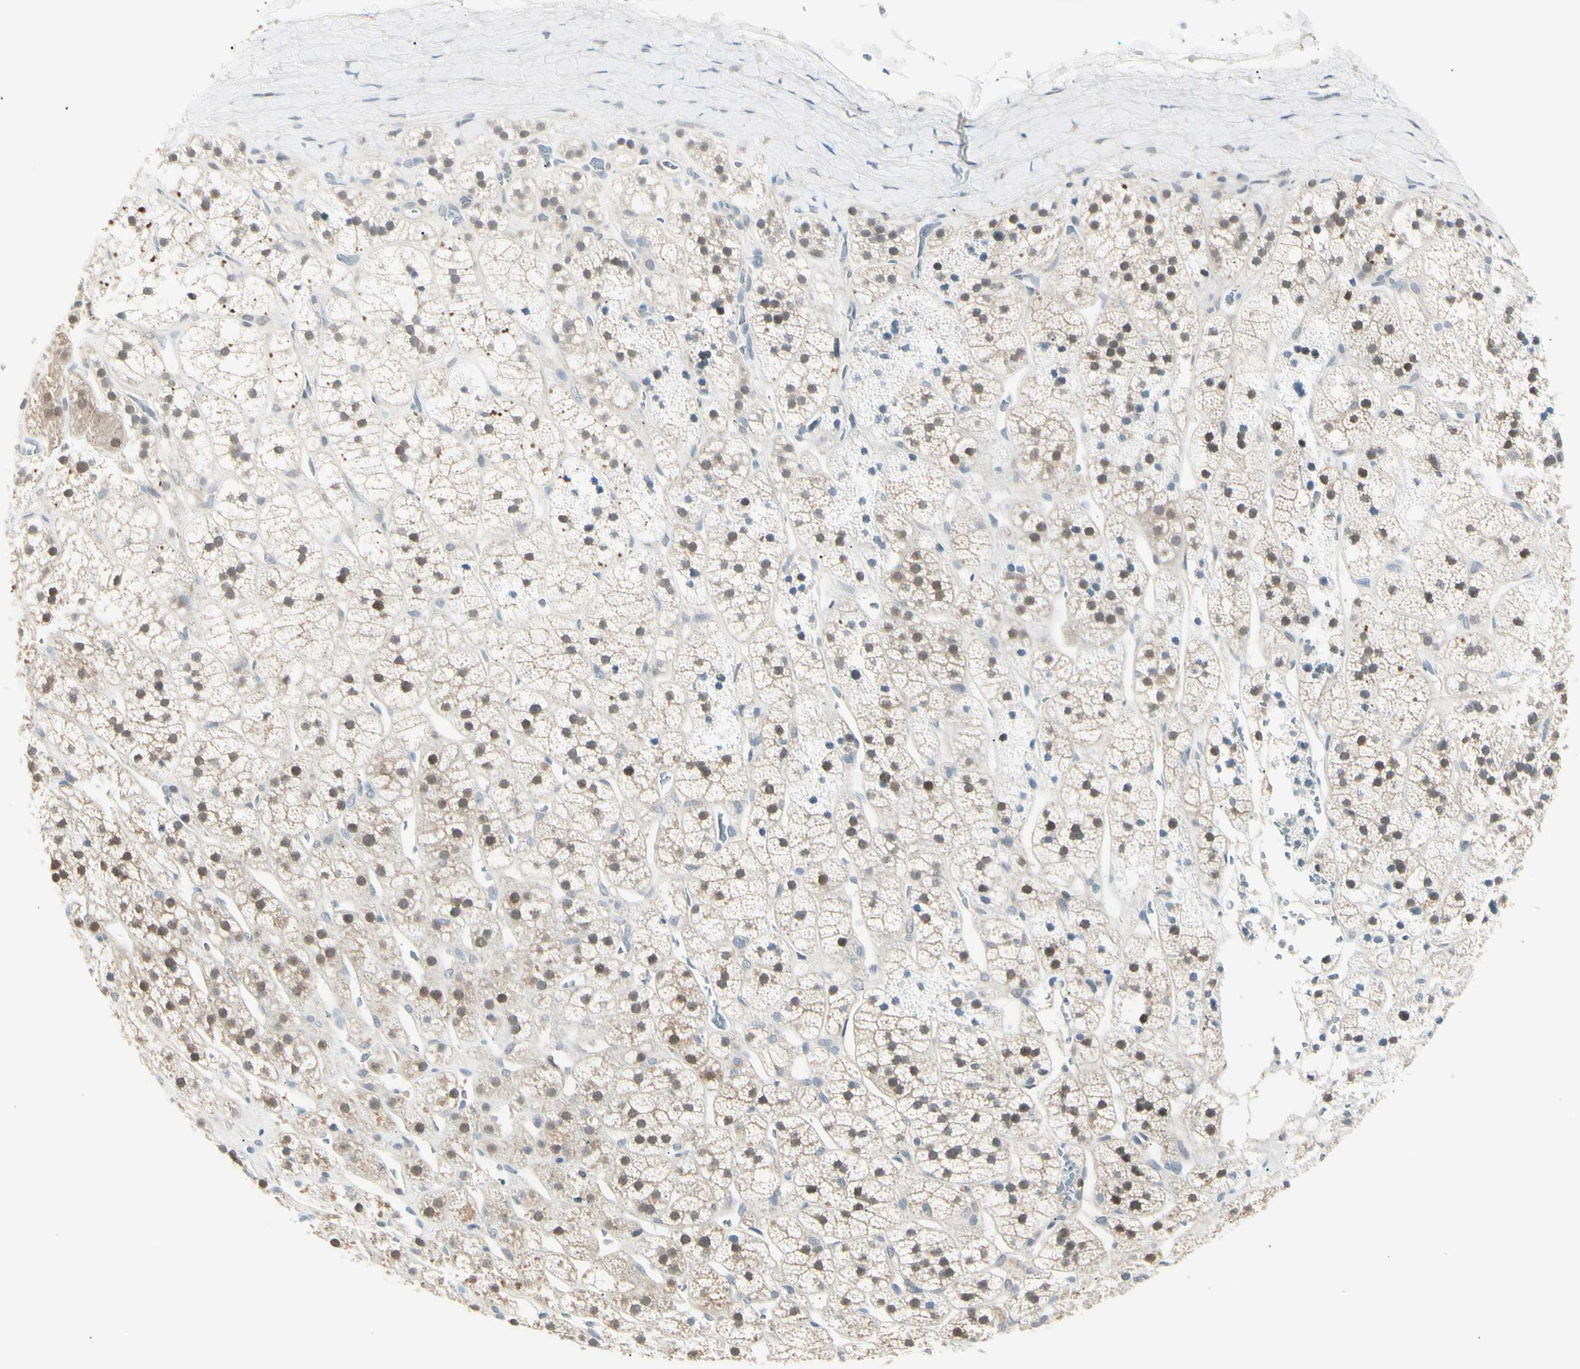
{"staining": {"intensity": "moderate", "quantity": ">75%", "location": "cytoplasmic/membranous,nuclear"}, "tissue": "adrenal gland", "cell_type": "Glandular cells", "image_type": "normal", "snomed": [{"axis": "morphology", "description": "Normal tissue, NOS"}, {"axis": "topography", "description": "Adrenal gland"}], "caption": "A brown stain shows moderate cytoplasmic/membranous,nuclear expression of a protein in glandular cells of benign adrenal gland. The staining was performed using DAB to visualize the protein expression in brown, while the nuclei were stained in blue with hematoxylin (Magnification: 20x).", "gene": "LHPP", "patient": {"sex": "male", "age": 56}}